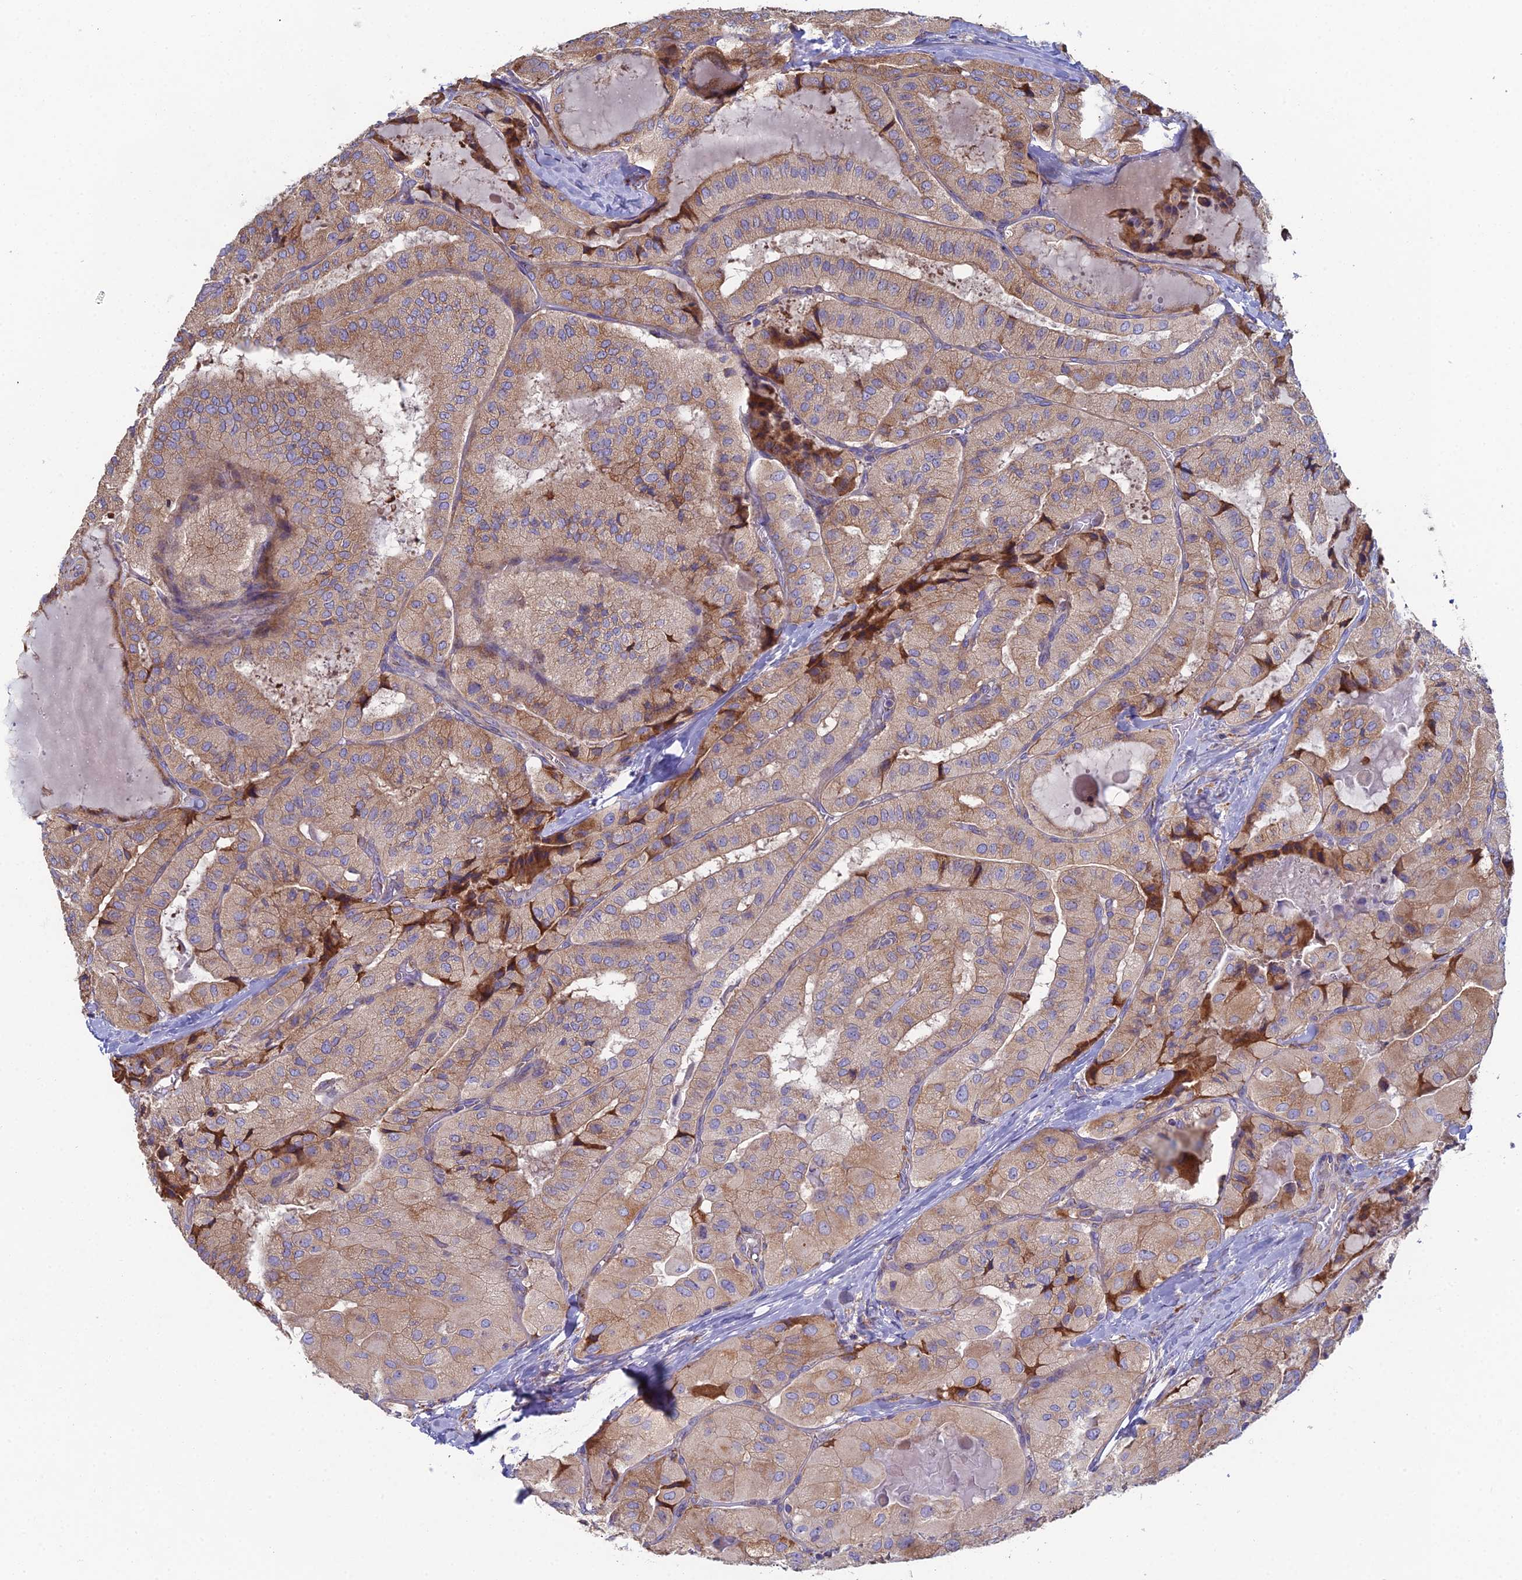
{"staining": {"intensity": "moderate", "quantity": "<25%", "location": "cytoplasmic/membranous"}, "tissue": "thyroid cancer", "cell_type": "Tumor cells", "image_type": "cancer", "snomed": [{"axis": "morphology", "description": "Normal tissue, NOS"}, {"axis": "morphology", "description": "Papillary adenocarcinoma, NOS"}, {"axis": "topography", "description": "Thyroid gland"}], "caption": "Approximately <25% of tumor cells in thyroid cancer reveal moderate cytoplasmic/membranous protein positivity as visualized by brown immunohistochemical staining.", "gene": "CLCN3", "patient": {"sex": "female", "age": 59}}